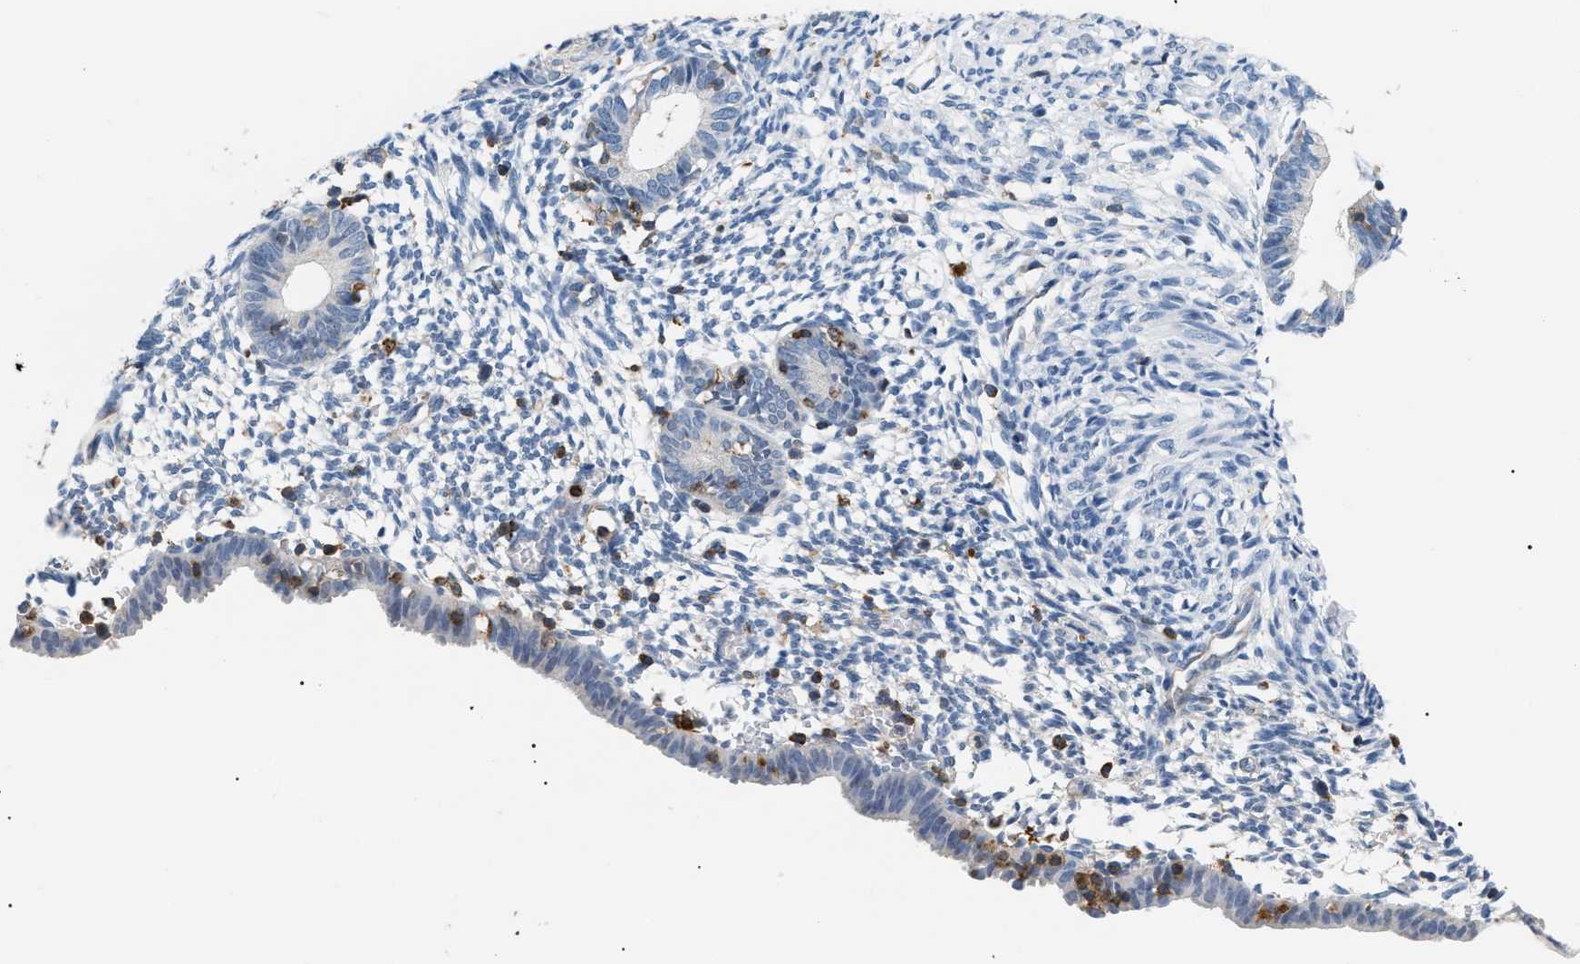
{"staining": {"intensity": "moderate", "quantity": "<25%", "location": "cytoplasmic/membranous"}, "tissue": "endometrium", "cell_type": "Cells in endometrial stroma", "image_type": "normal", "snomed": [{"axis": "morphology", "description": "Normal tissue, NOS"}, {"axis": "morphology", "description": "Atrophy, NOS"}, {"axis": "topography", "description": "Uterus"}, {"axis": "topography", "description": "Endometrium"}], "caption": "The image reveals a brown stain indicating the presence of a protein in the cytoplasmic/membranous of cells in endometrial stroma in endometrium.", "gene": "INPP5D", "patient": {"sex": "female", "age": 68}}